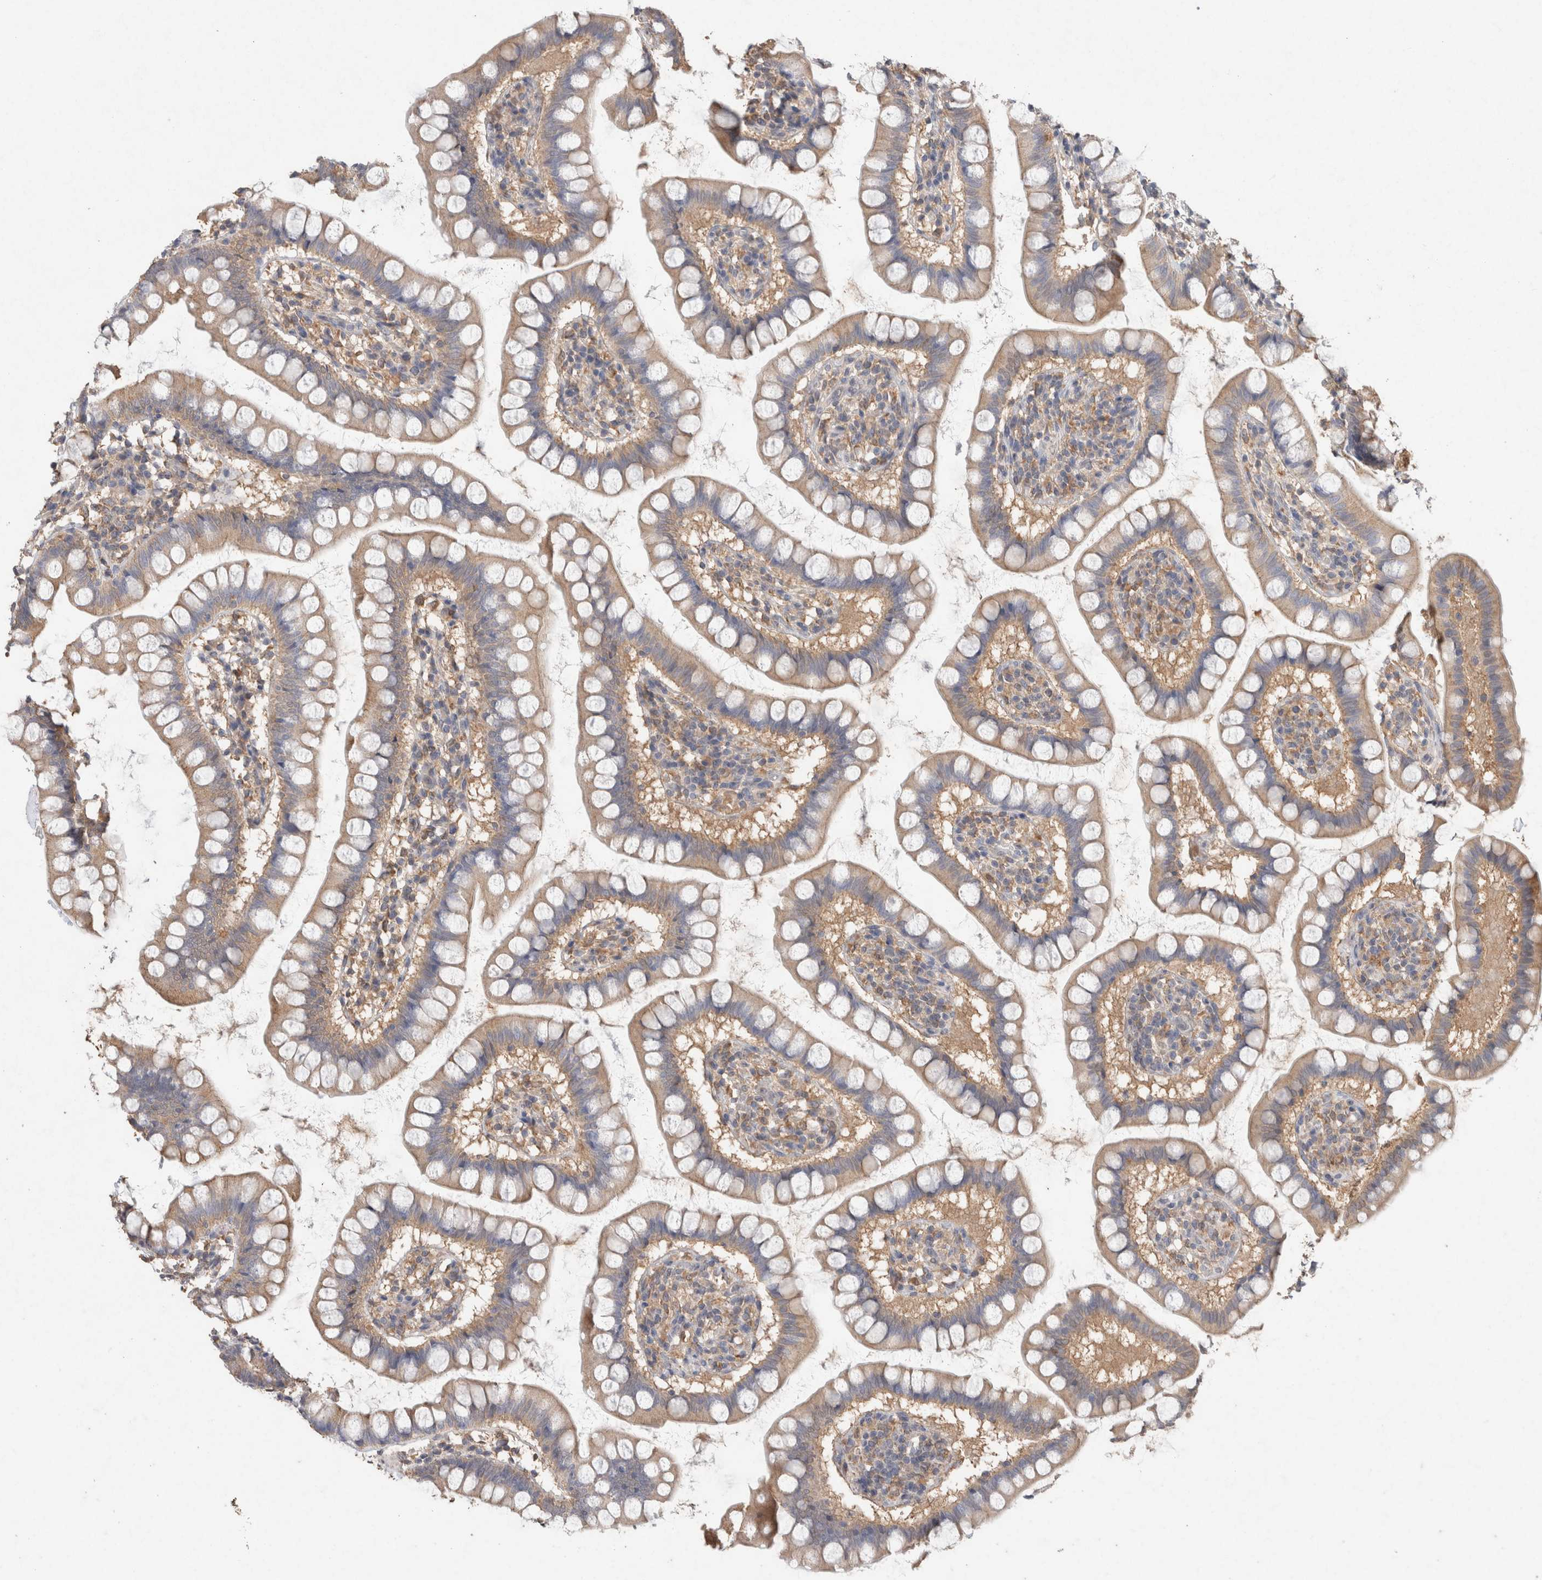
{"staining": {"intensity": "moderate", "quantity": ">75%", "location": "cytoplasmic/membranous"}, "tissue": "small intestine", "cell_type": "Glandular cells", "image_type": "normal", "snomed": [{"axis": "morphology", "description": "Normal tissue, NOS"}, {"axis": "topography", "description": "Small intestine"}], "caption": "This micrograph shows IHC staining of normal human small intestine, with medium moderate cytoplasmic/membranous staining in about >75% of glandular cells.", "gene": "RAB14", "patient": {"sex": "female", "age": 84}}